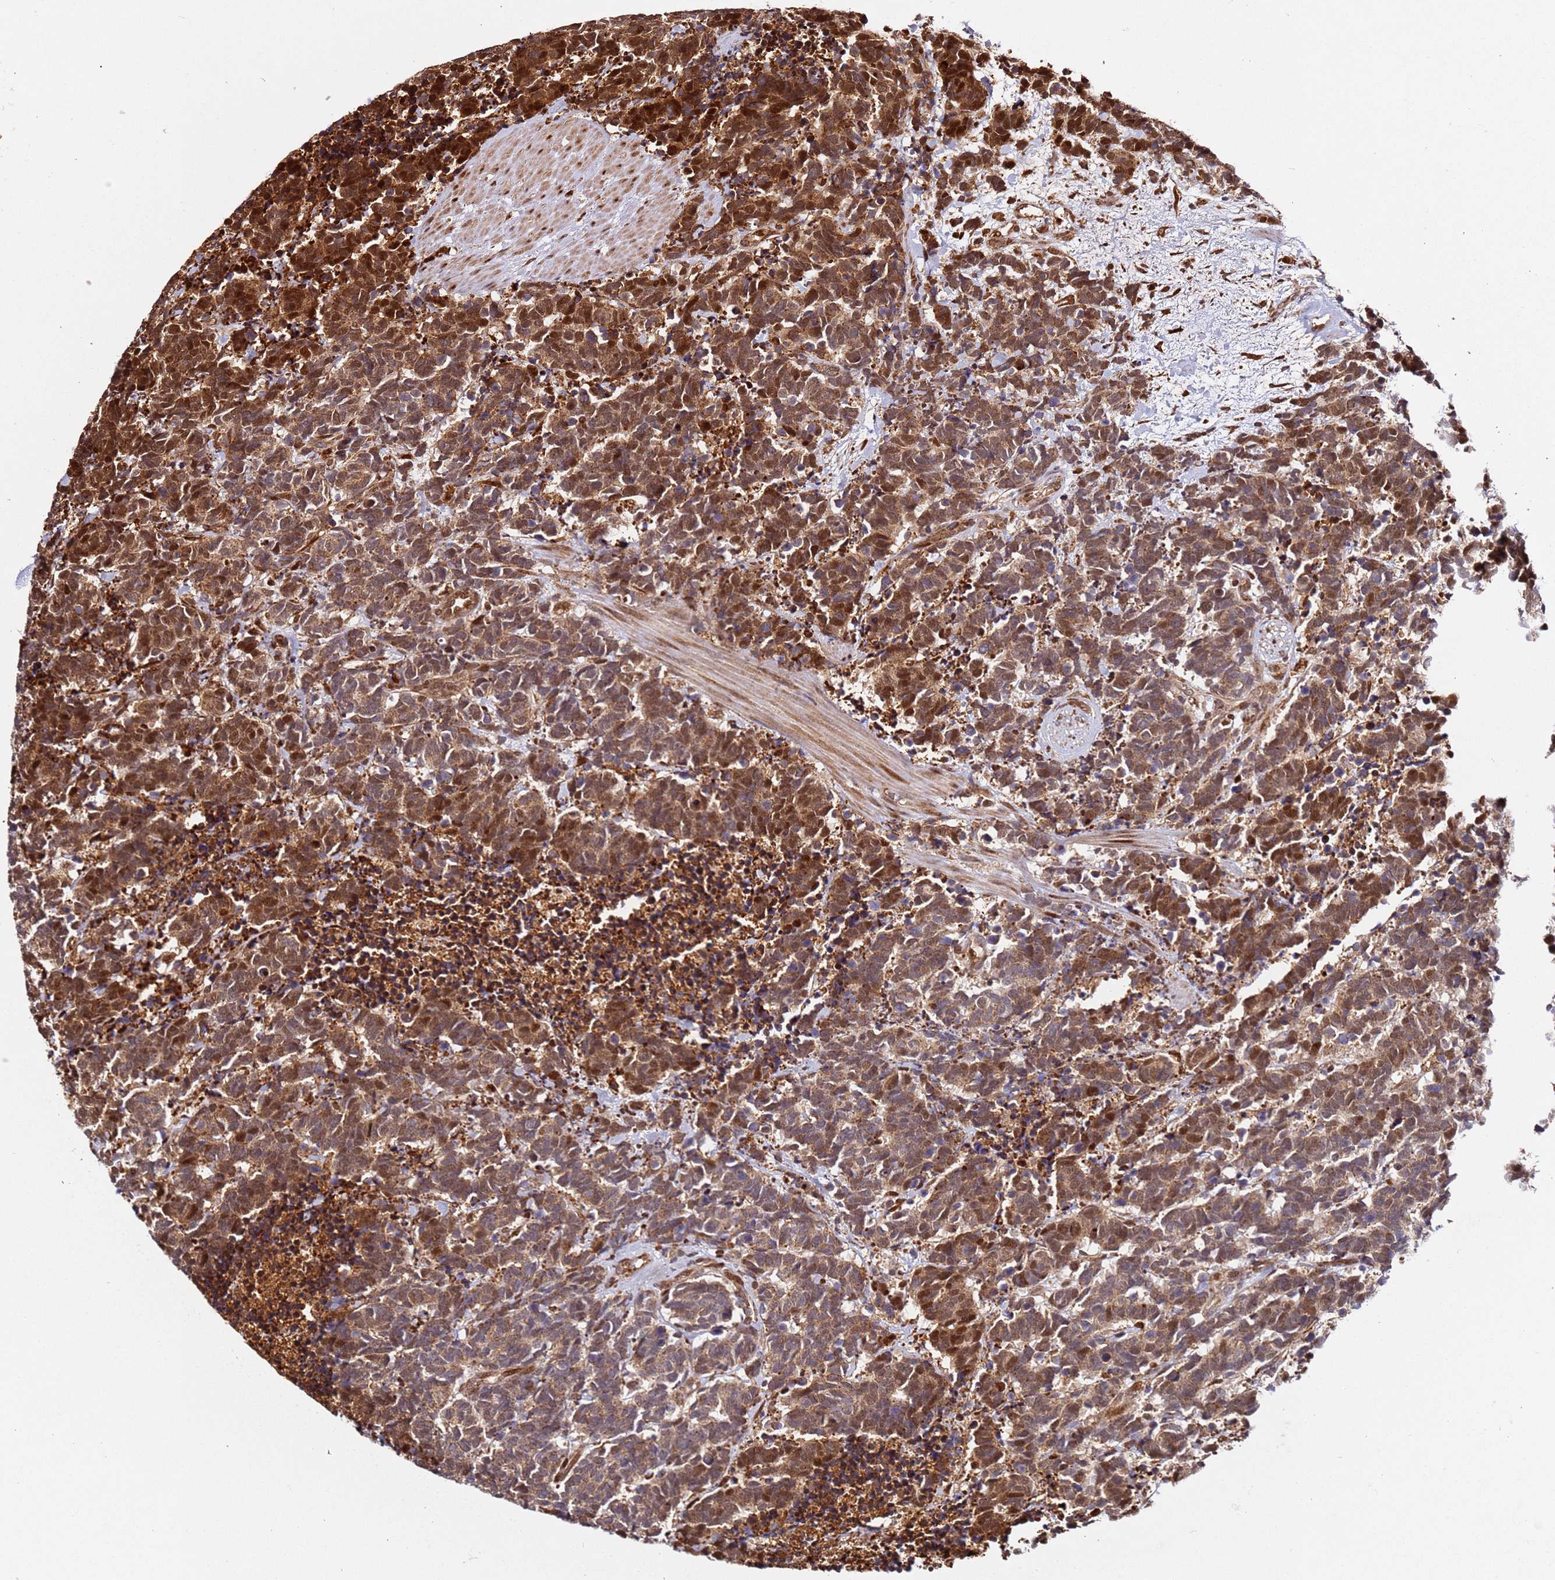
{"staining": {"intensity": "moderate", "quantity": ">75%", "location": "cytoplasmic/membranous,nuclear"}, "tissue": "carcinoid", "cell_type": "Tumor cells", "image_type": "cancer", "snomed": [{"axis": "morphology", "description": "Carcinoma, NOS"}, {"axis": "morphology", "description": "Carcinoid, malignant, NOS"}, {"axis": "topography", "description": "Prostate"}], "caption": "Human carcinoid stained with a brown dye reveals moderate cytoplasmic/membranous and nuclear positive staining in approximately >75% of tumor cells.", "gene": "SMOX", "patient": {"sex": "male", "age": 57}}